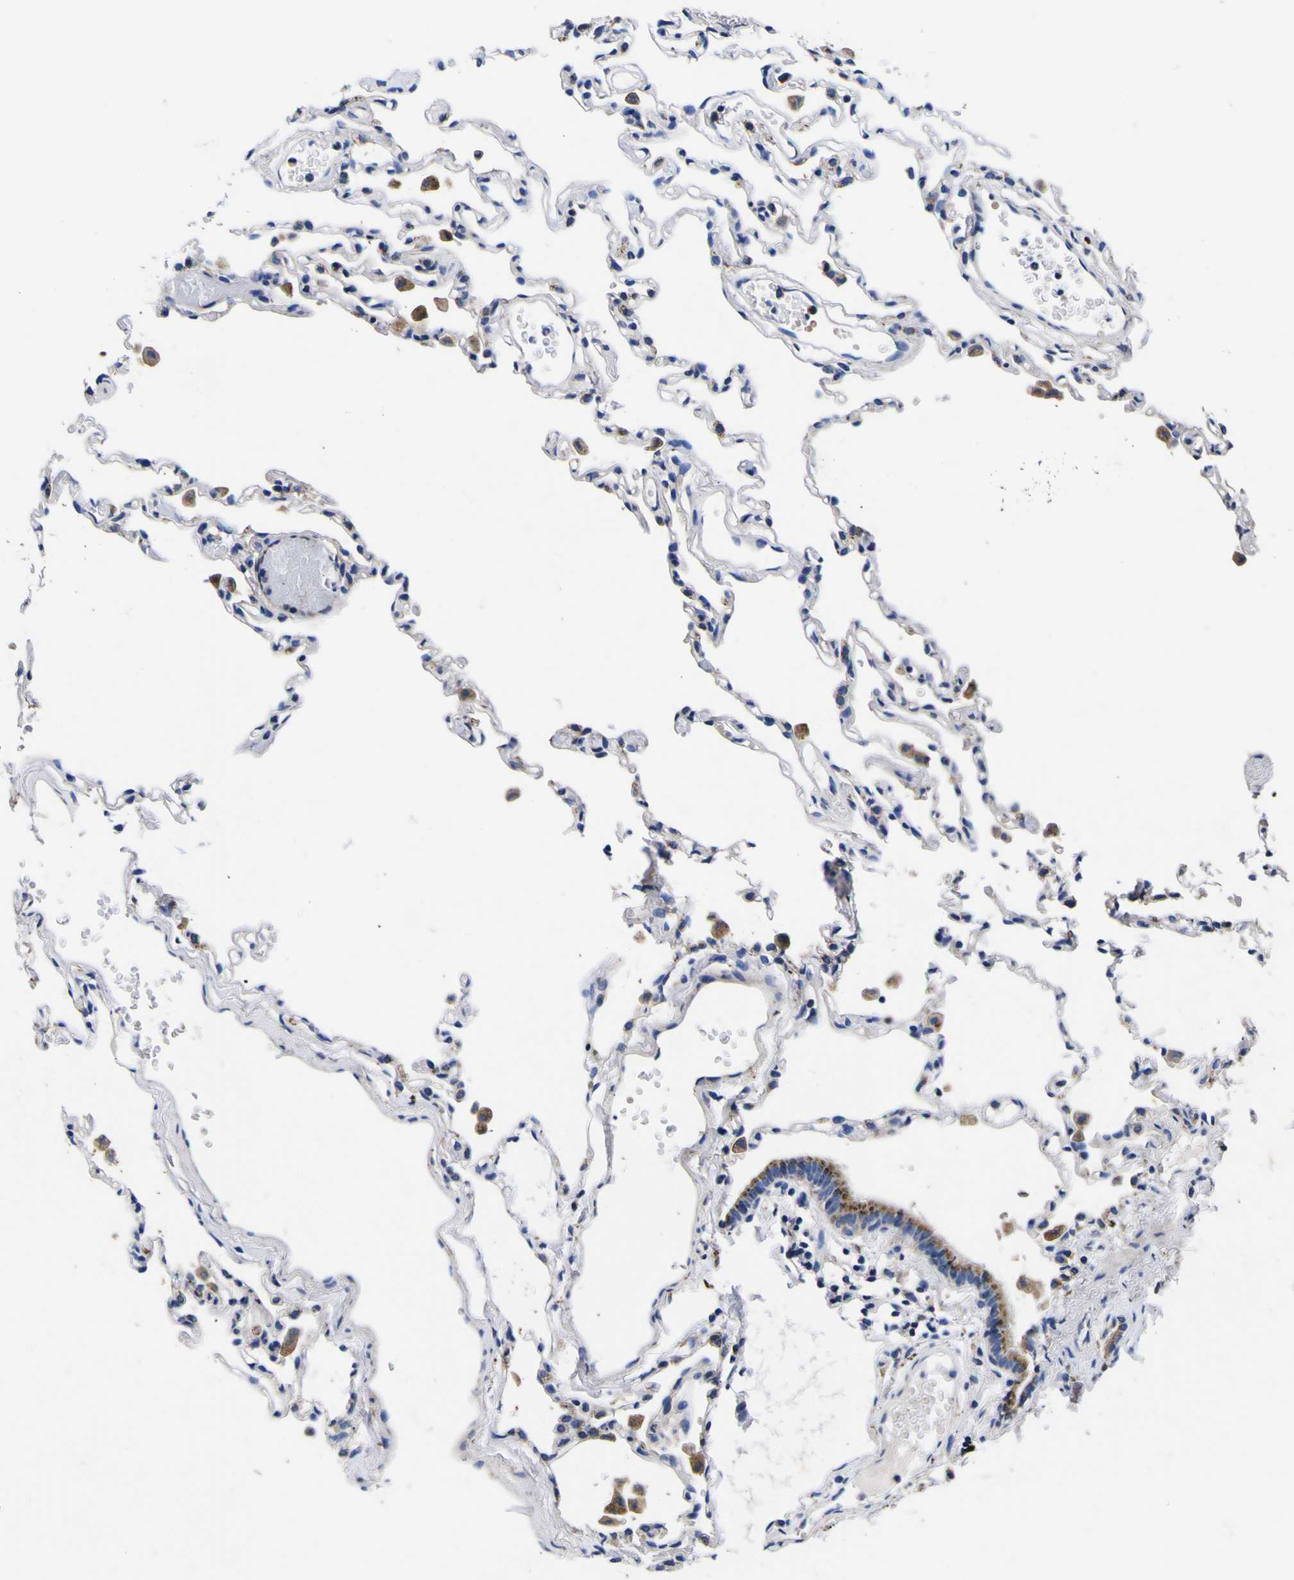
{"staining": {"intensity": "negative", "quantity": "none", "location": "none"}, "tissue": "lung", "cell_type": "Alveolar cells", "image_type": "normal", "snomed": [{"axis": "morphology", "description": "Normal tissue, NOS"}, {"axis": "topography", "description": "Lung"}], "caption": "IHC of normal human lung displays no staining in alveolar cells.", "gene": "COA1", "patient": {"sex": "female", "age": 49}}